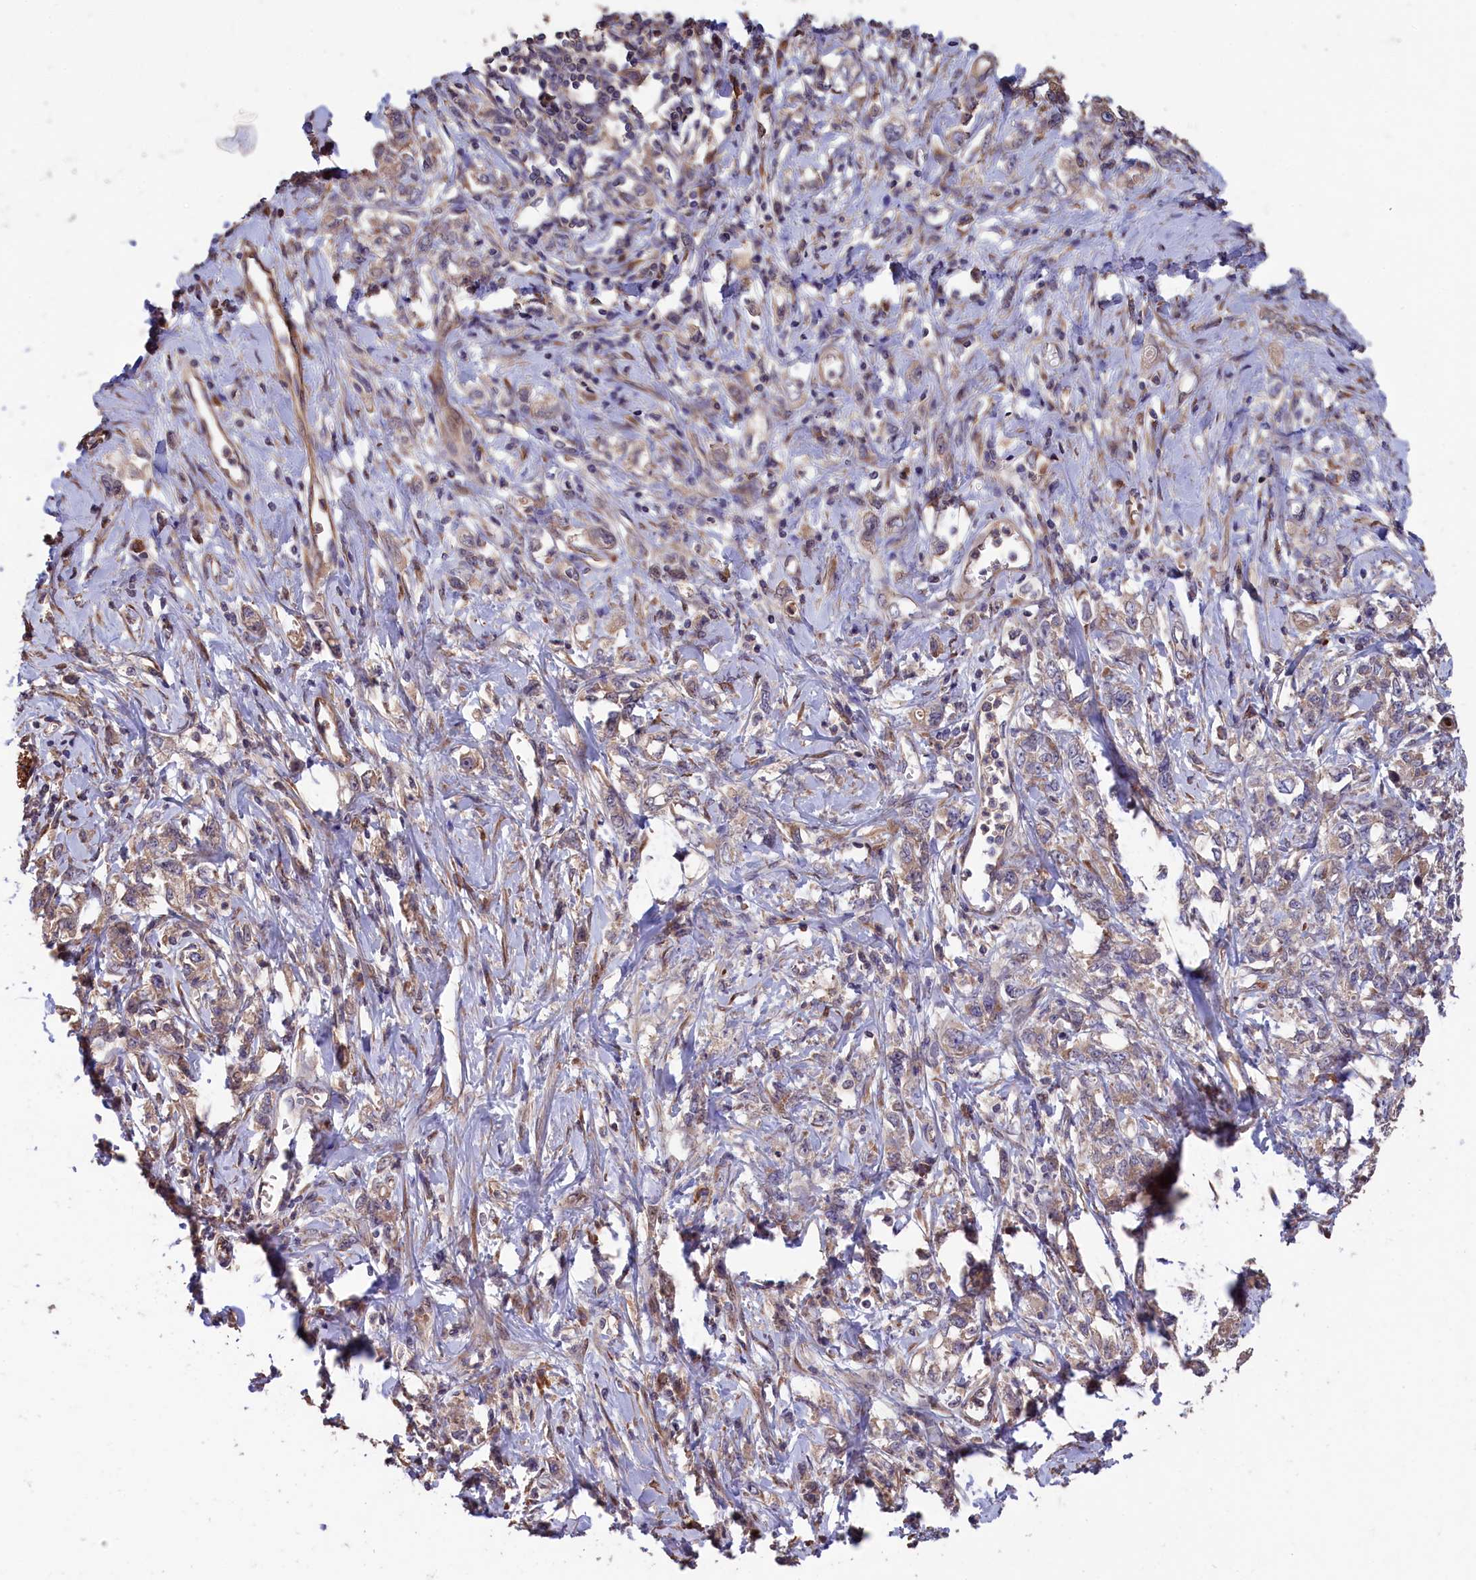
{"staining": {"intensity": "weak", "quantity": "25%-75%", "location": "cytoplasmic/membranous"}, "tissue": "stomach cancer", "cell_type": "Tumor cells", "image_type": "cancer", "snomed": [{"axis": "morphology", "description": "Adenocarcinoma, NOS"}, {"axis": "topography", "description": "Stomach"}], "caption": "Protein analysis of stomach cancer tissue demonstrates weak cytoplasmic/membranous positivity in about 25%-75% of tumor cells.", "gene": "GREB1L", "patient": {"sex": "female", "age": 76}}